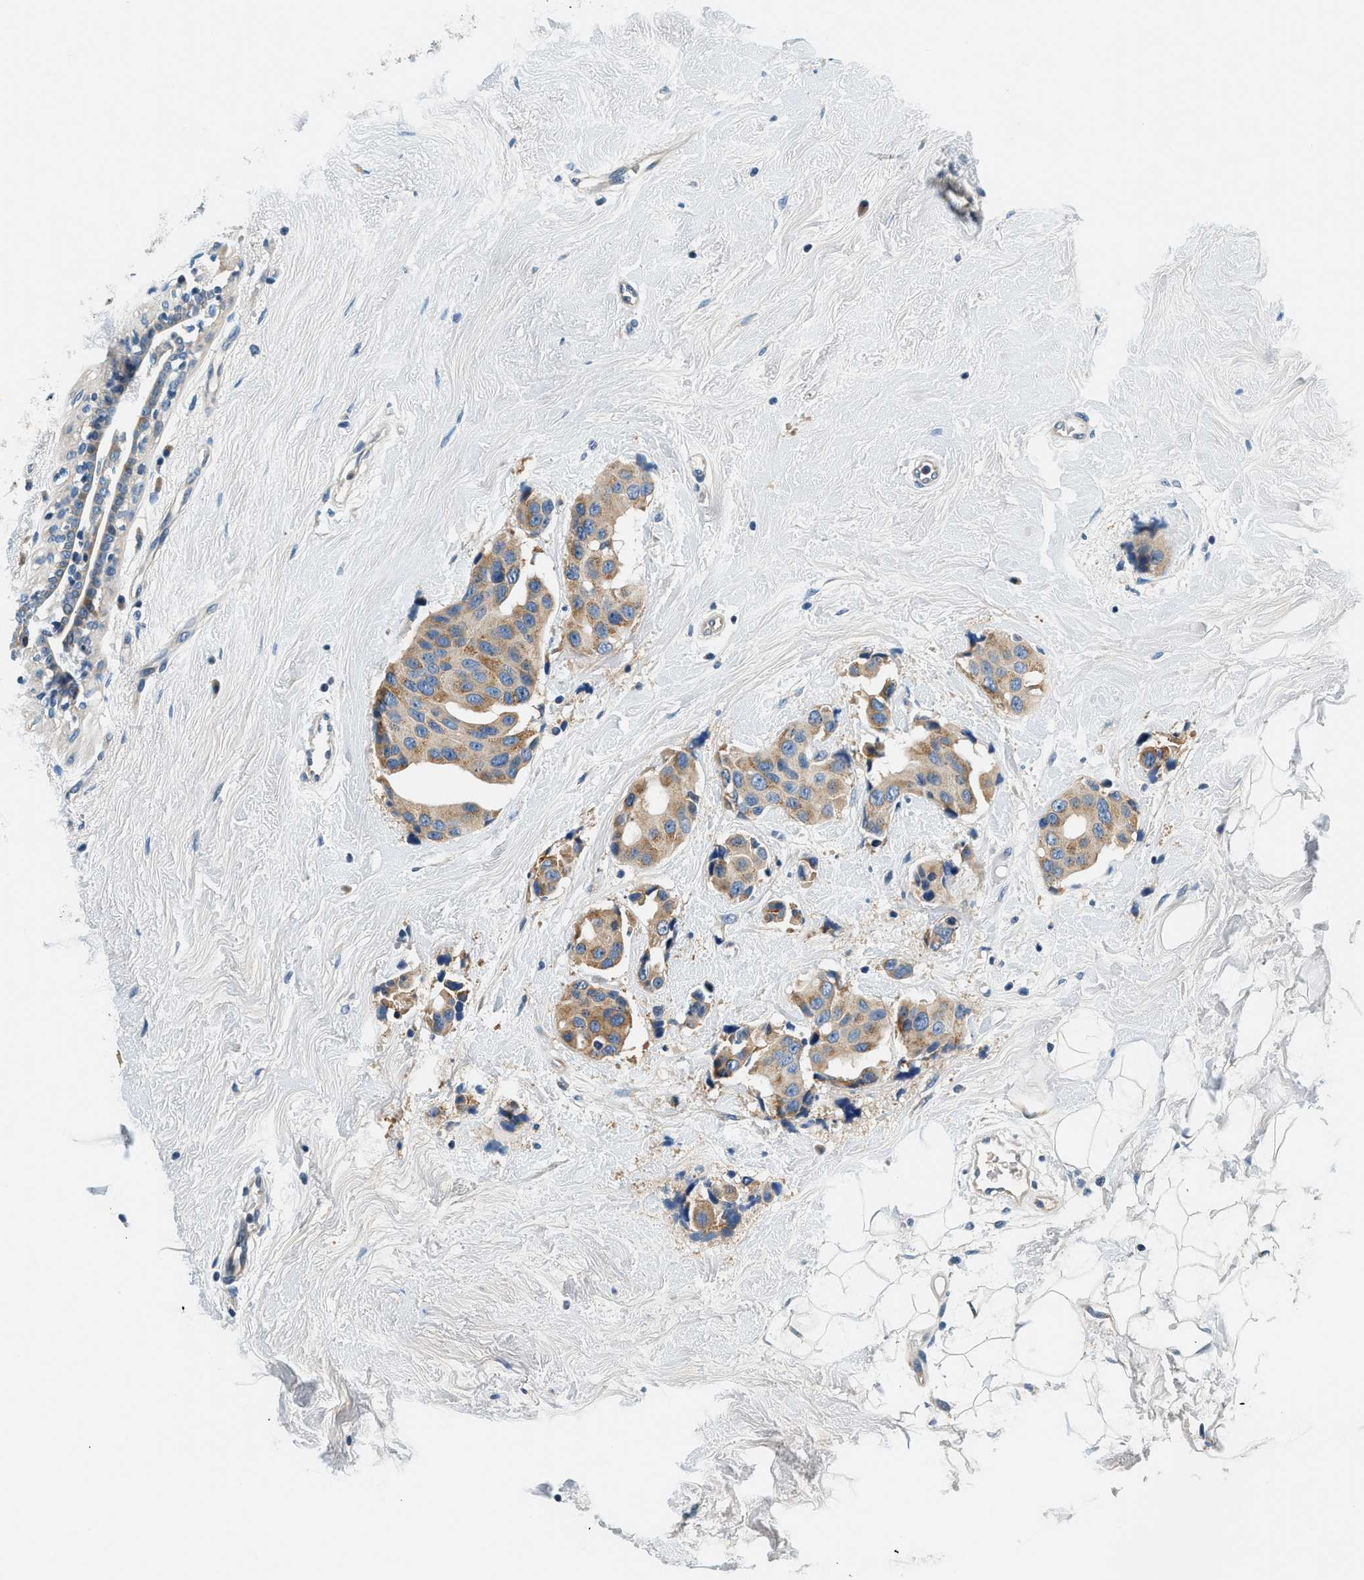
{"staining": {"intensity": "moderate", "quantity": ">75%", "location": "cytoplasmic/membranous"}, "tissue": "breast cancer", "cell_type": "Tumor cells", "image_type": "cancer", "snomed": [{"axis": "morphology", "description": "Normal tissue, NOS"}, {"axis": "morphology", "description": "Duct carcinoma"}, {"axis": "topography", "description": "Breast"}], "caption": "The image demonstrates immunohistochemical staining of breast intraductal carcinoma. There is moderate cytoplasmic/membranous expression is appreciated in approximately >75% of tumor cells. The staining was performed using DAB (3,3'-diaminobenzidine), with brown indicating positive protein expression. Nuclei are stained blue with hematoxylin.", "gene": "SLC35E1", "patient": {"sex": "female", "age": 39}}